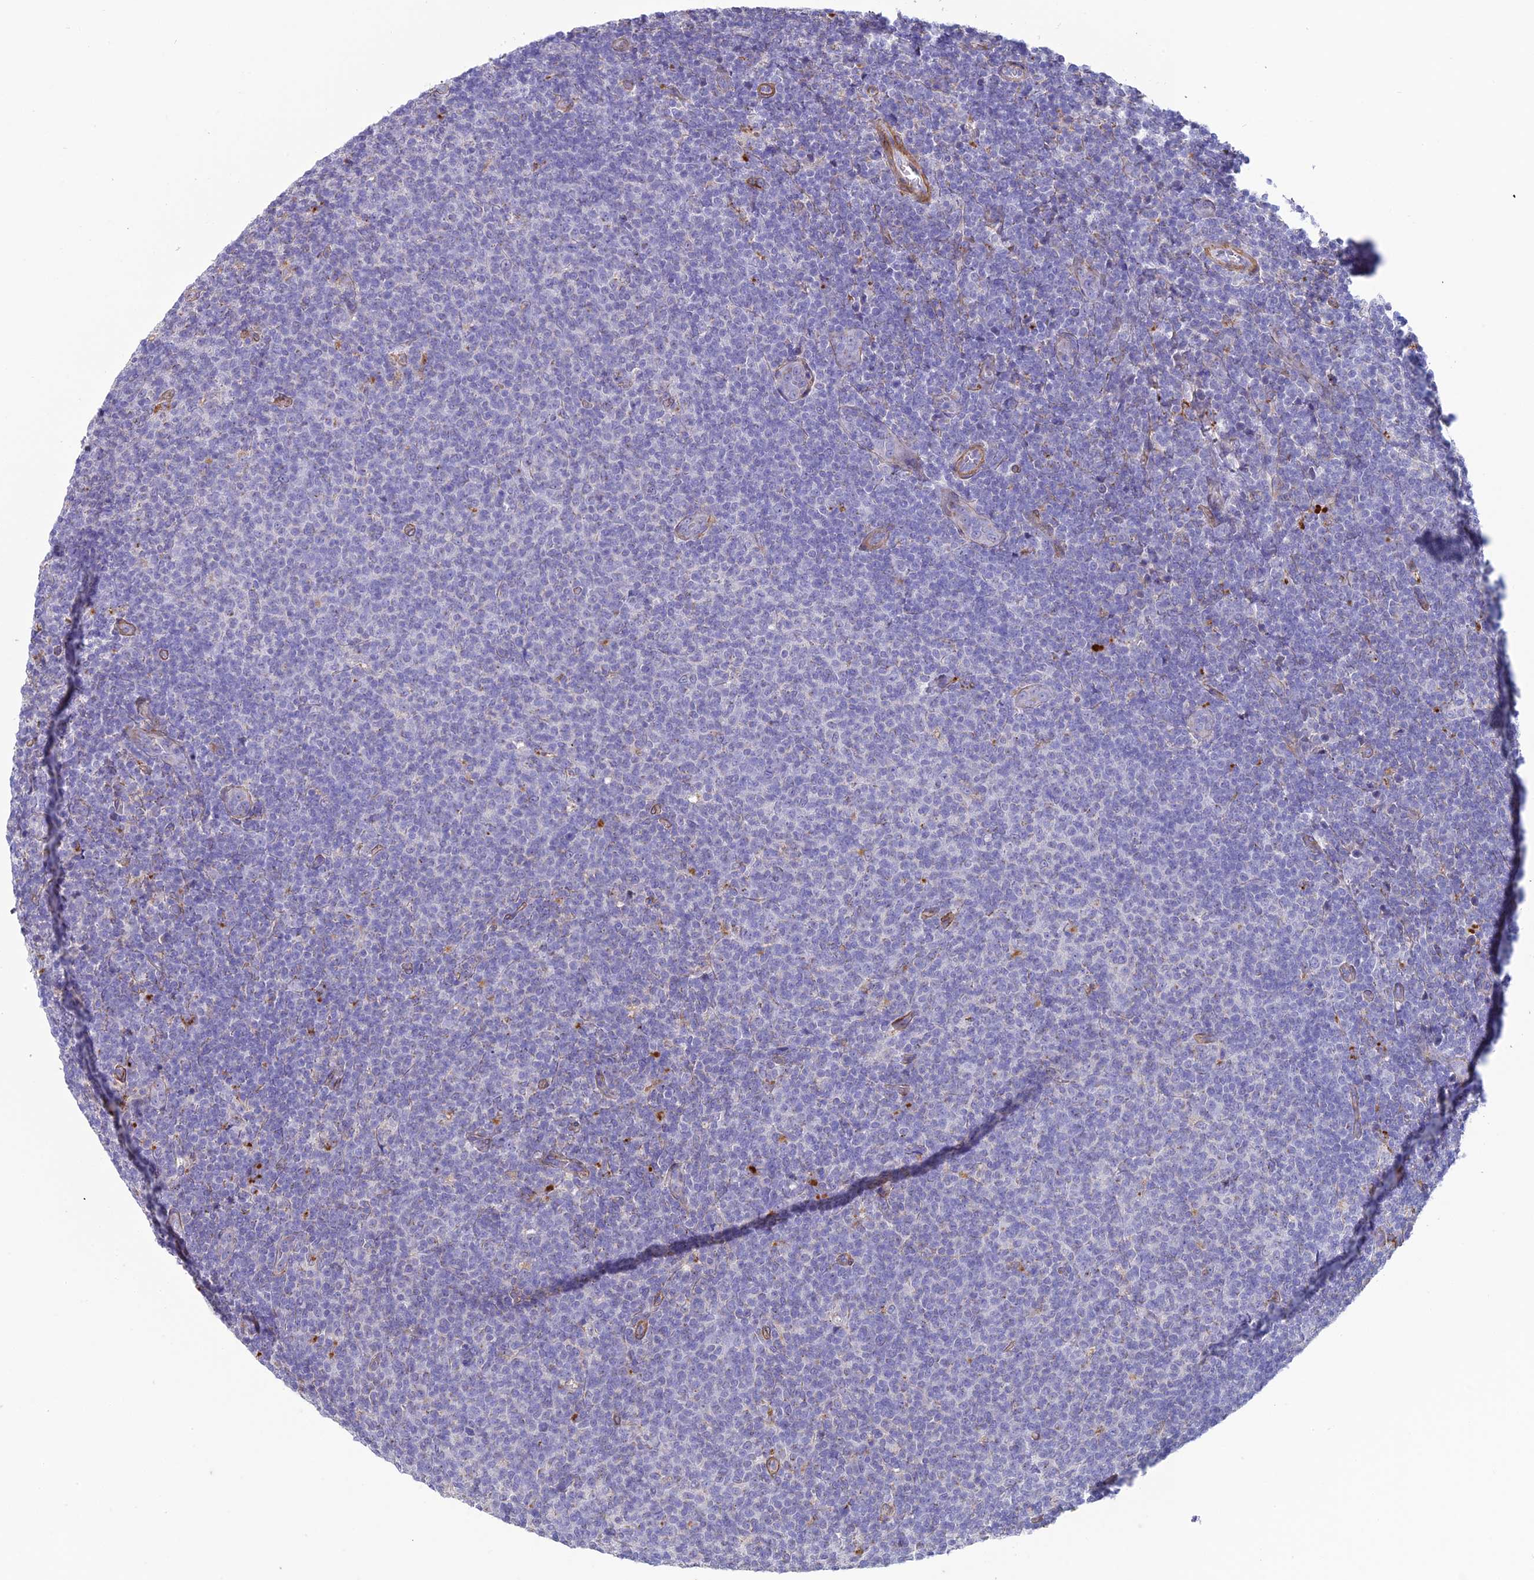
{"staining": {"intensity": "negative", "quantity": "none", "location": "none"}, "tissue": "lymphoma", "cell_type": "Tumor cells", "image_type": "cancer", "snomed": [{"axis": "morphology", "description": "Malignant lymphoma, non-Hodgkin's type, Low grade"}, {"axis": "topography", "description": "Lymph node"}], "caption": "The micrograph displays no staining of tumor cells in lymphoma.", "gene": "TNS1", "patient": {"sex": "male", "age": 66}}